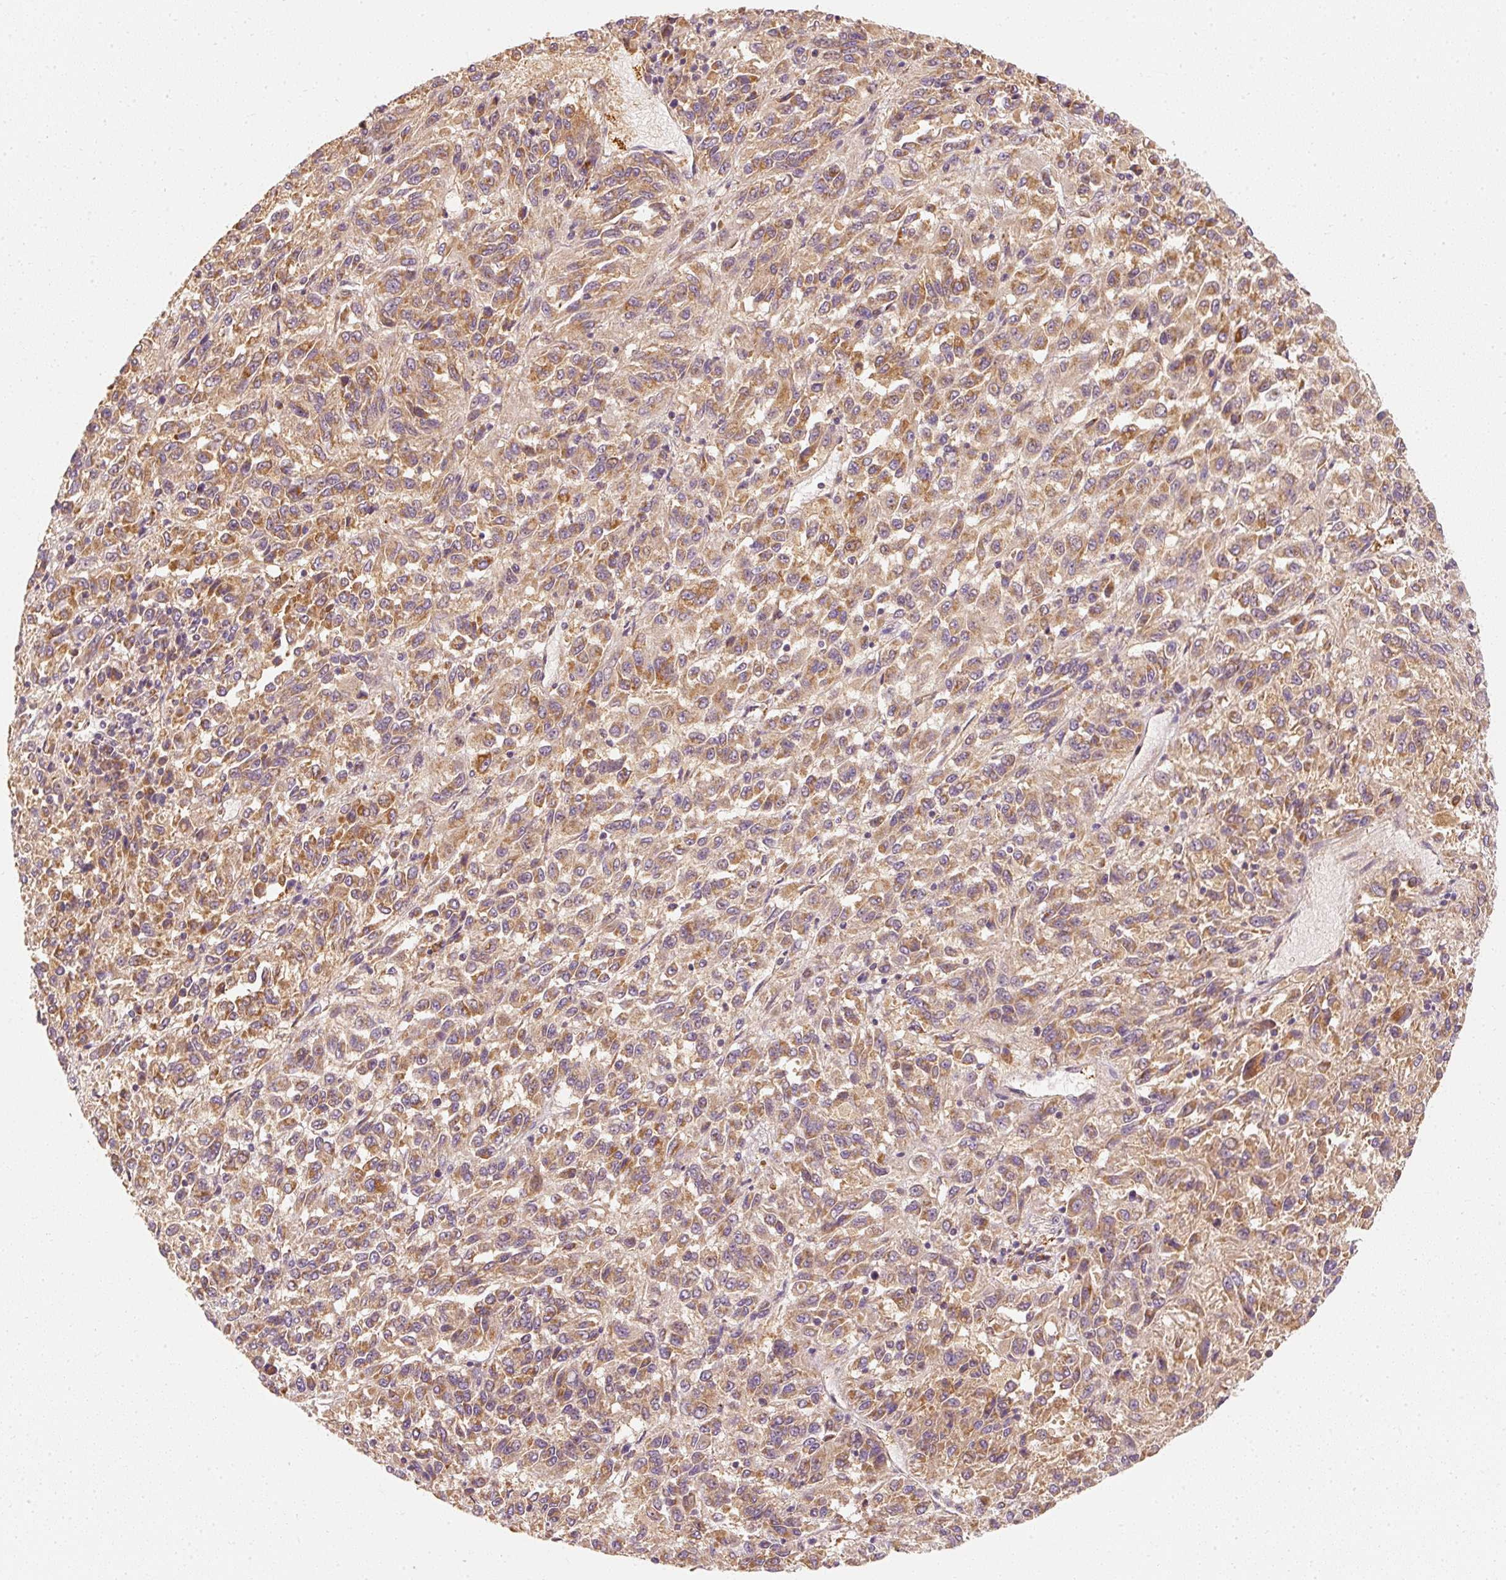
{"staining": {"intensity": "moderate", "quantity": ">75%", "location": "cytoplasmic/membranous"}, "tissue": "melanoma", "cell_type": "Tumor cells", "image_type": "cancer", "snomed": [{"axis": "morphology", "description": "Malignant melanoma, Metastatic site"}, {"axis": "topography", "description": "Lung"}], "caption": "Immunohistochemistry (IHC) (DAB) staining of melanoma shows moderate cytoplasmic/membranous protein positivity in approximately >75% of tumor cells.", "gene": "TOMM40", "patient": {"sex": "male", "age": 64}}